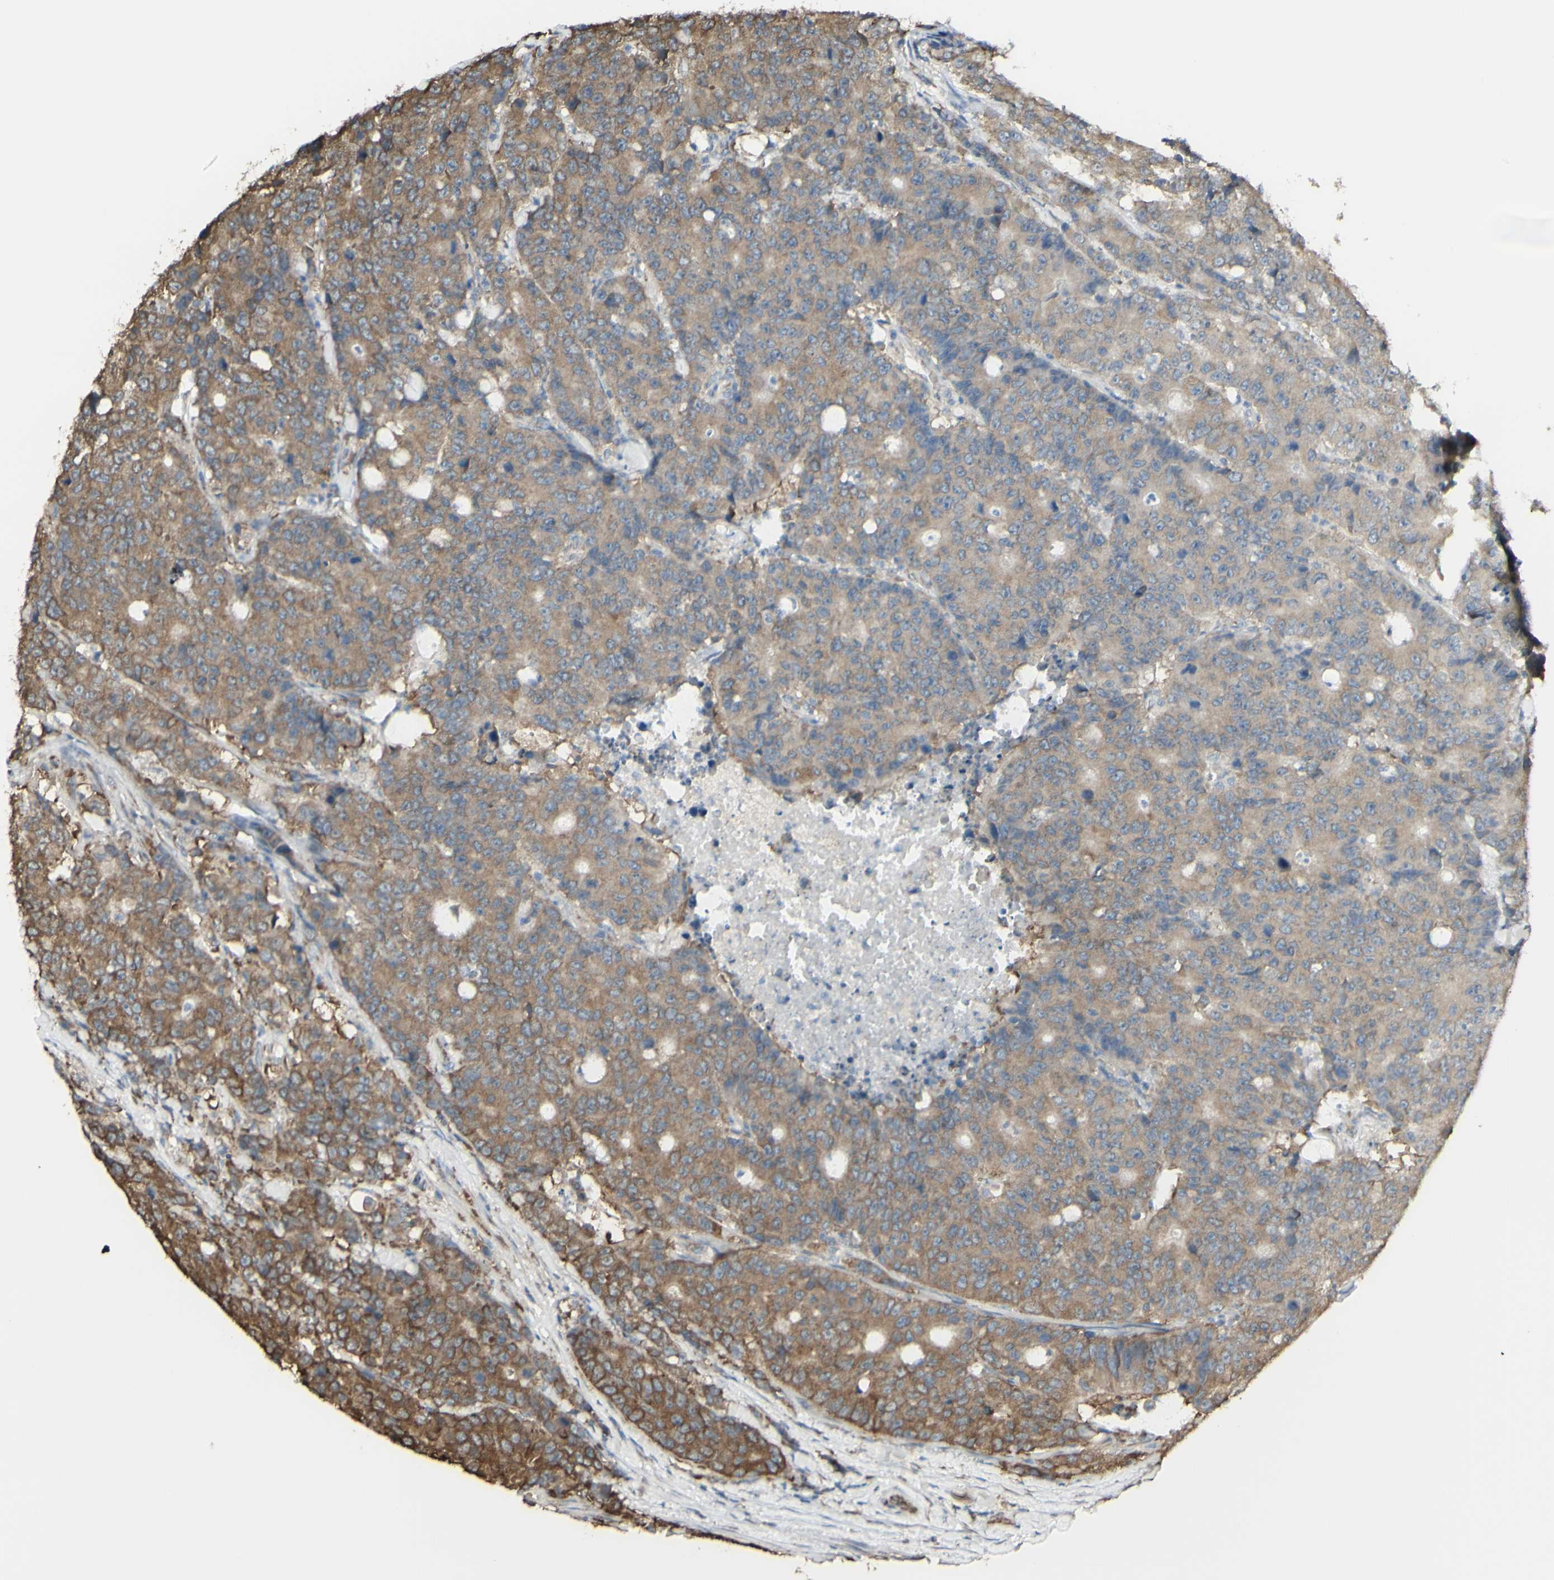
{"staining": {"intensity": "moderate", "quantity": "25%-75%", "location": "cytoplasmic/membranous"}, "tissue": "colorectal cancer", "cell_type": "Tumor cells", "image_type": "cancer", "snomed": [{"axis": "morphology", "description": "Adenocarcinoma, NOS"}, {"axis": "topography", "description": "Colon"}], "caption": "IHC histopathology image of neoplastic tissue: colorectal adenocarcinoma stained using immunohistochemistry (IHC) reveals medium levels of moderate protein expression localized specifically in the cytoplasmic/membranous of tumor cells, appearing as a cytoplasmic/membranous brown color.", "gene": "EEF1B2", "patient": {"sex": "female", "age": 86}}